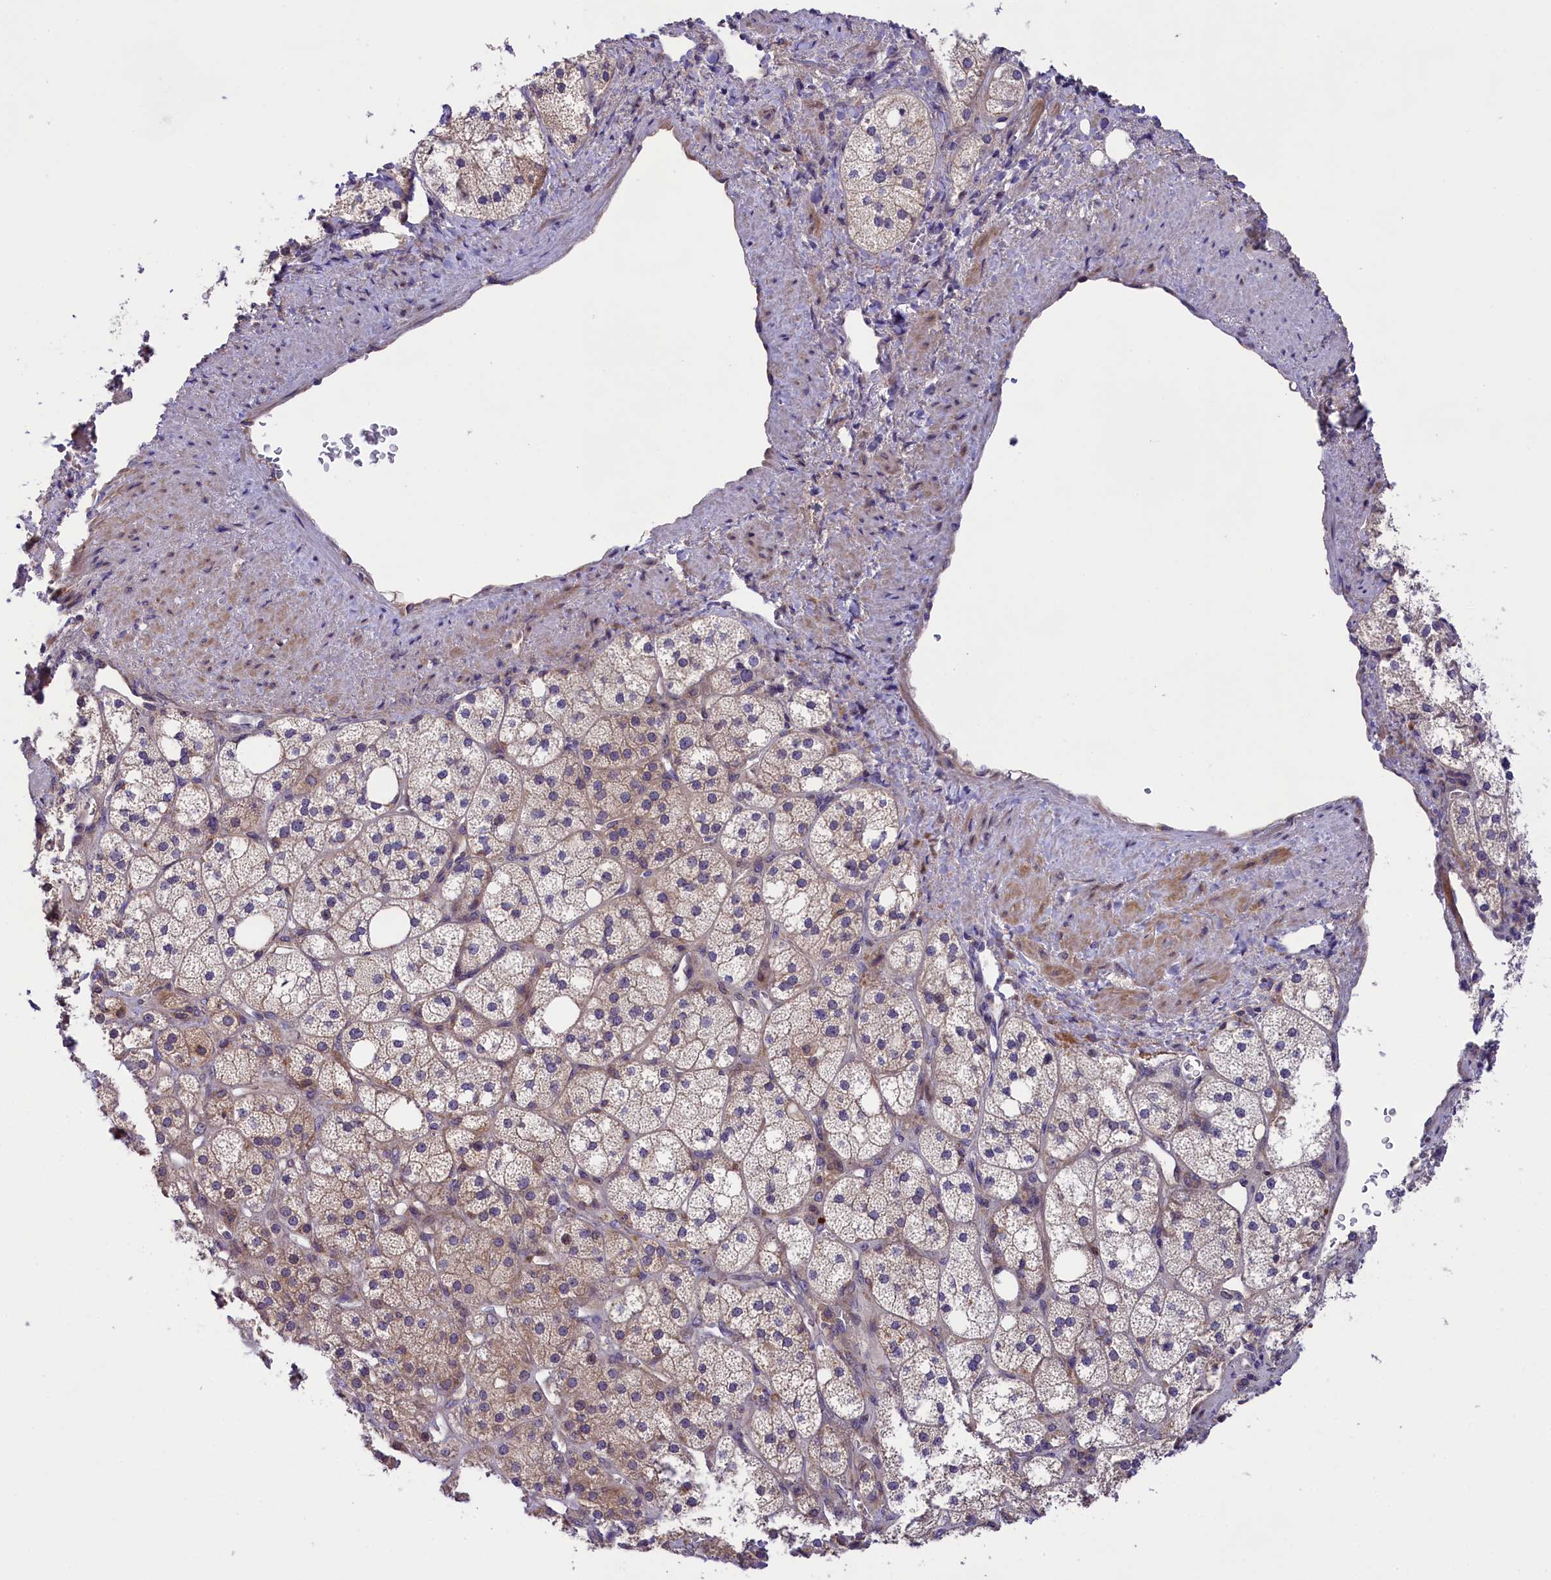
{"staining": {"intensity": "weak", "quantity": ">75%", "location": "cytoplasmic/membranous"}, "tissue": "adrenal gland", "cell_type": "Glandular cells", "image_type": "normal", "snomed": [{"axis": "morphology", "description": "Normal tissue, NOS"}, {"axis": "topography", "description": "Adrenal gland"}], "caption": "This photomicrograph reveals immunohistochemistry (IHC) staining of benign human adrenal gland, with low weak cytoplasmic/membranous expression in about >75% of glandular cells.", "gene": "ABCC10", "patient": {"sex": "male", "age": 61}}